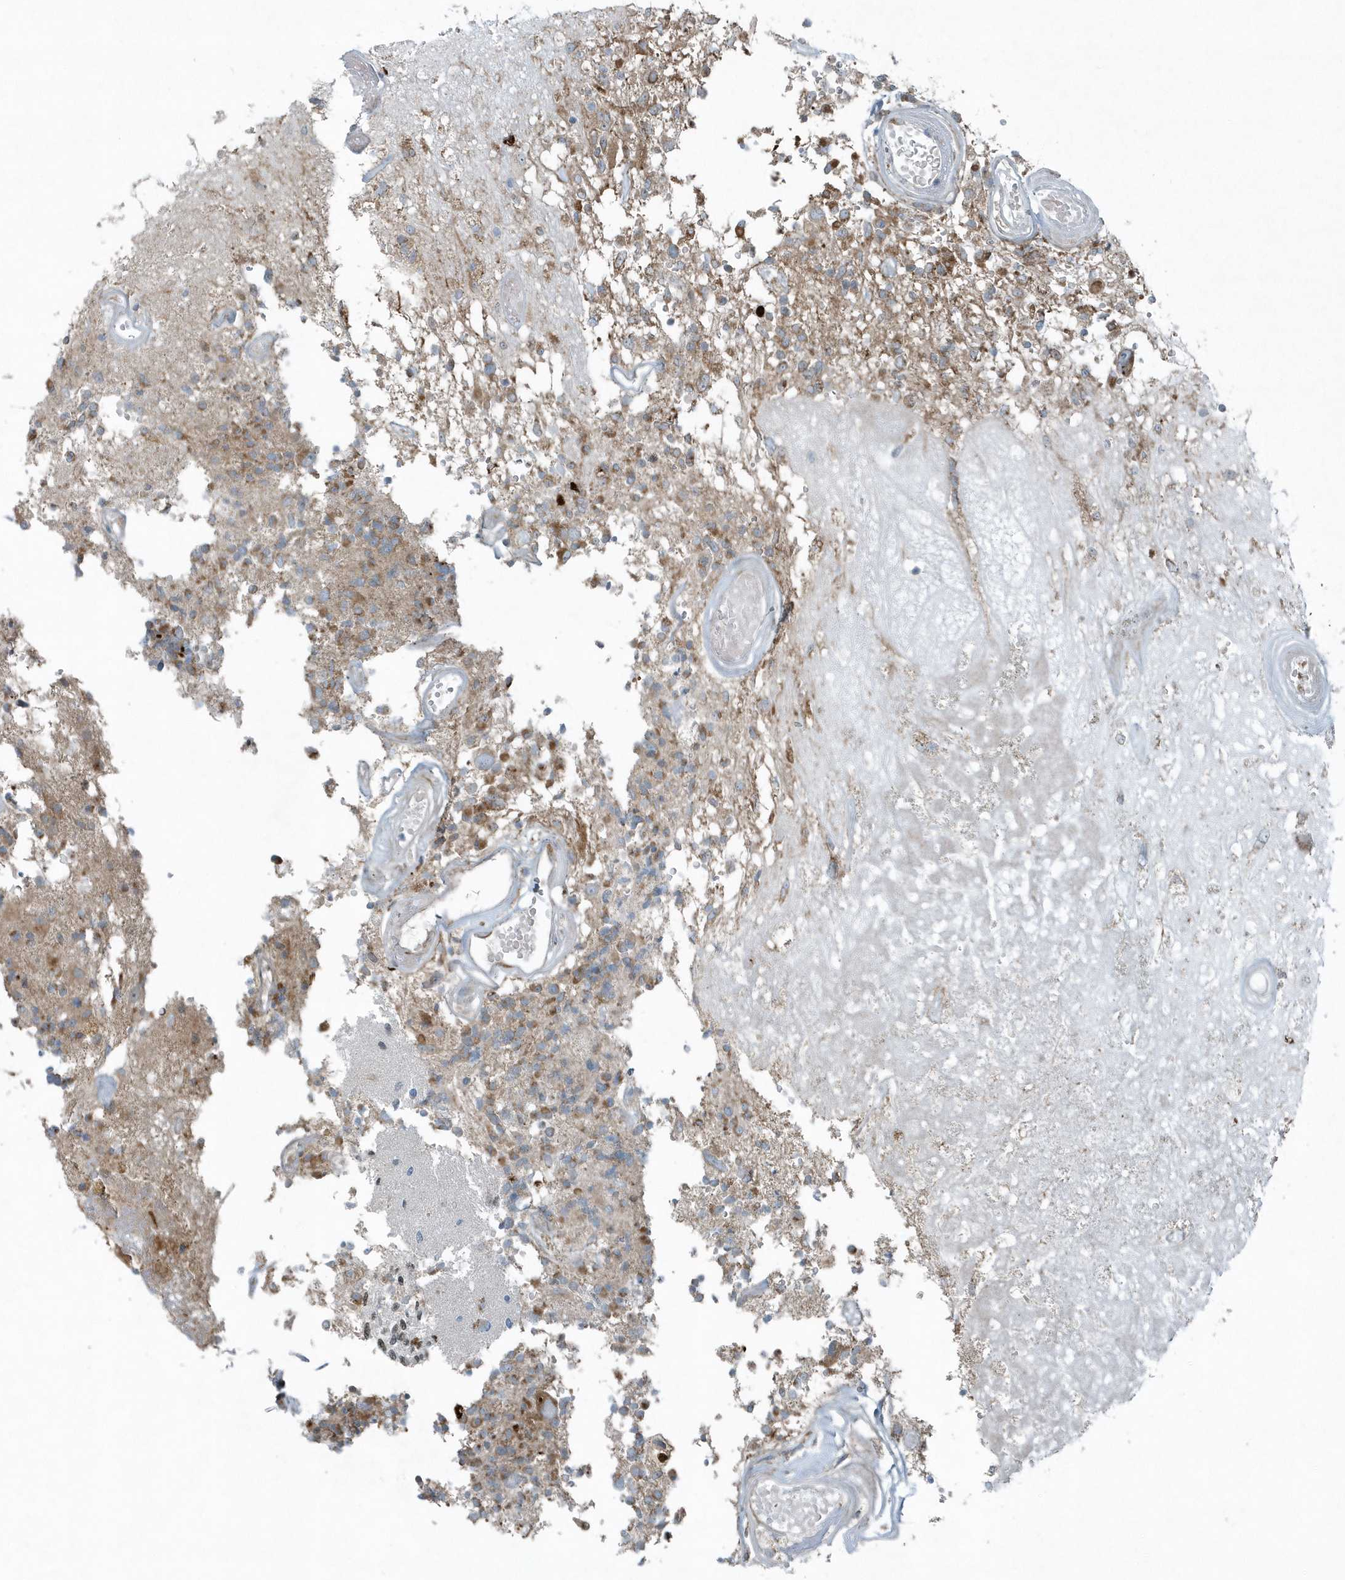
{"staining": {"intensity": "moderate", "quantity": "<25%", "location": "cytoplasmic/membranous"}, "tissue": "glioma", "cell_type": "Tumor cells", "image_type": "cancer", "snomed": [{"axis": "morphology", "description": "Glioma, malignant, High grade"}, {"axis": "morphology", "description": "Glioblastoma, NOS"}, {"axis": "topography", "description": "Brain"}], "caption": "There is low levels of moderate cytoplasmic/membranous expression in tumor cells of glioblastoma, as demonstrated by immunohistochemical staining (brown color).", "gene": "GCC2", "patient": {"sex": "male", "age": 60}}